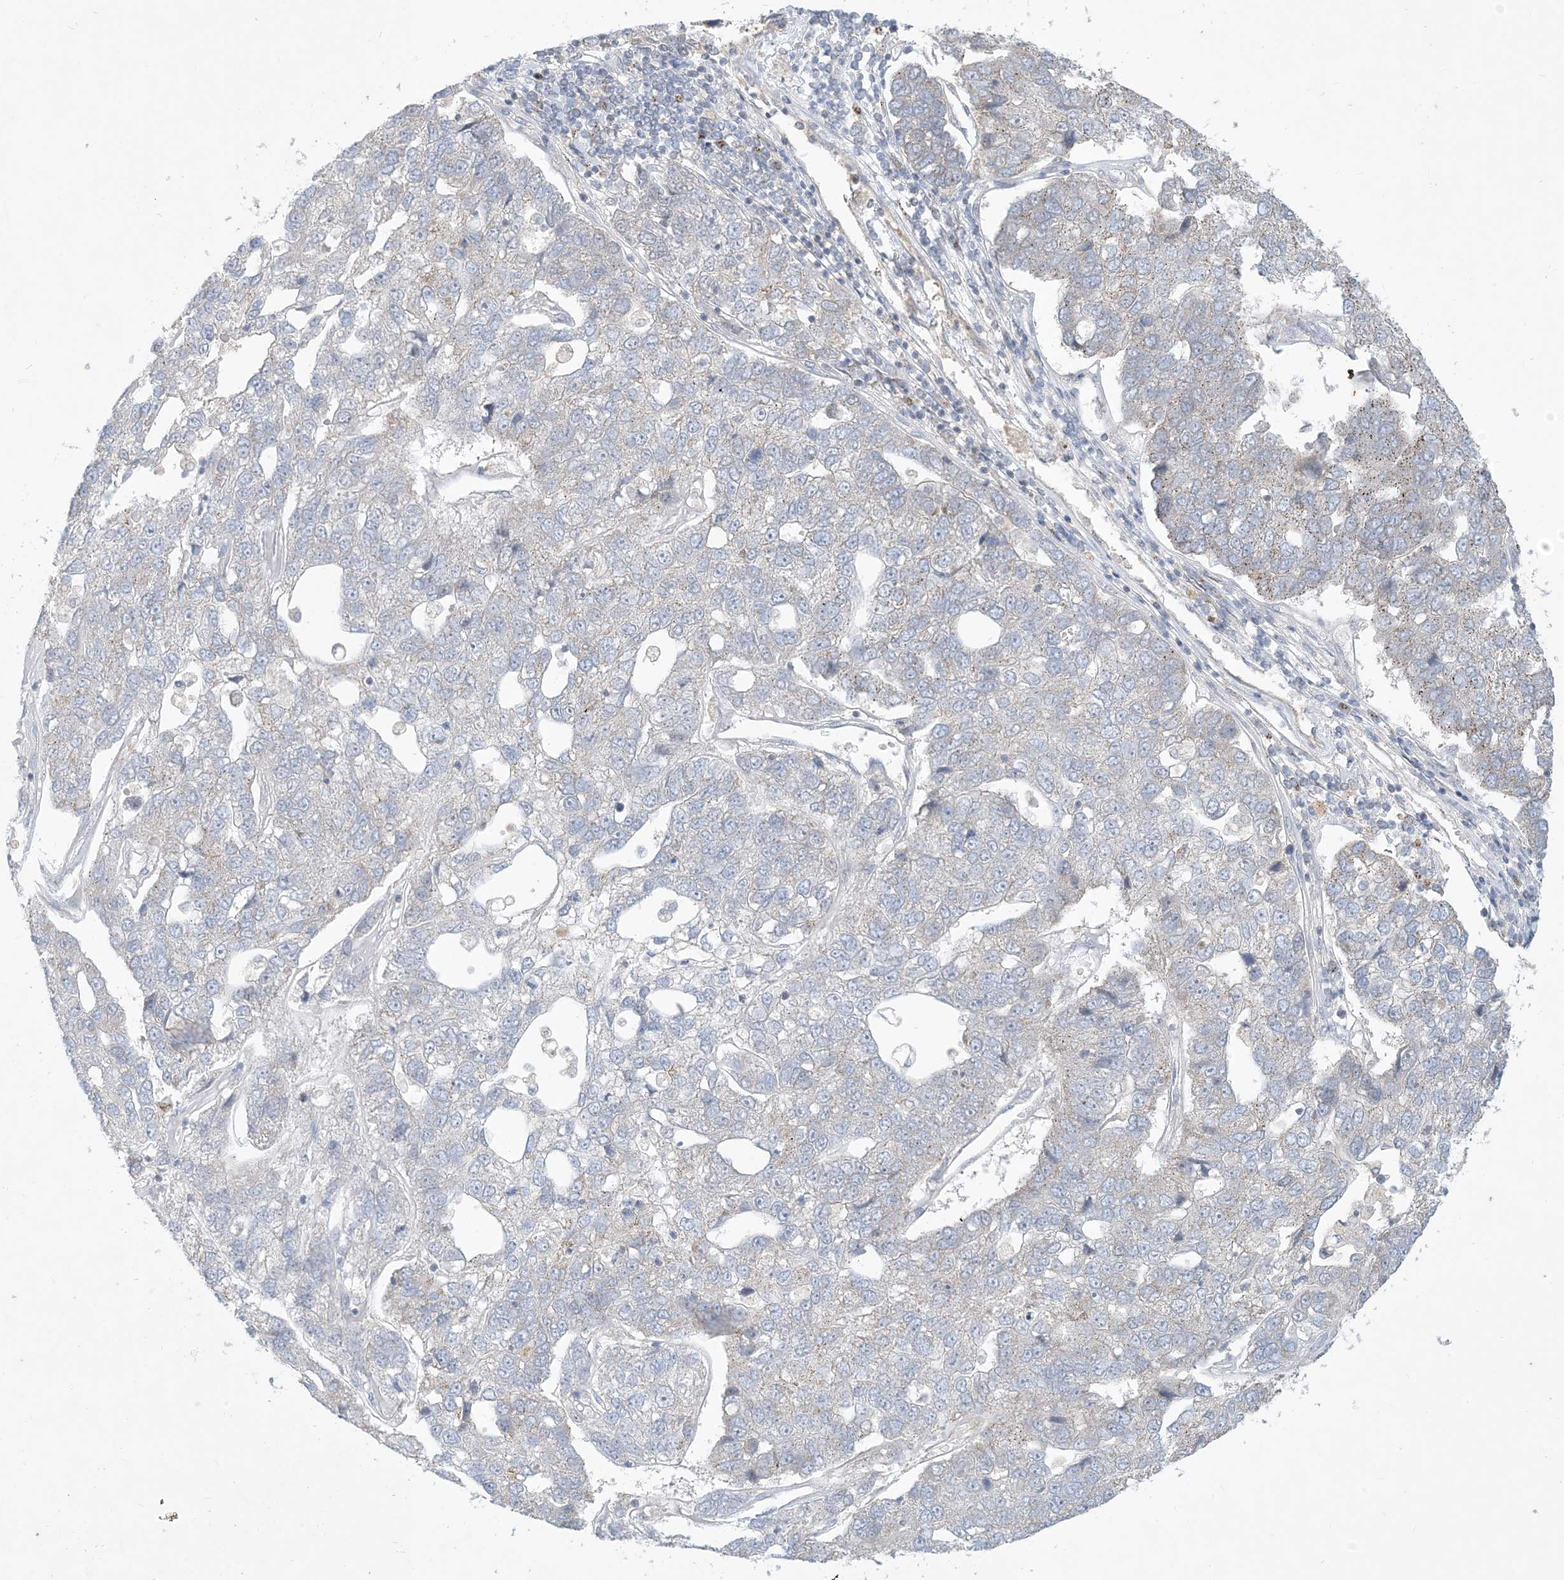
{"staining": {"intensity": "weak", "quantity": "<25%", "location": "cytoplasmic/membranous"}, "tissue": "pancreatic cancer", "cell_type": "Tumor cells", "image_type": "cancer", "snomed": [{"axis": "morphology", "description": "Adenocarcinoma, NOS"}, {"axis": "topography", "description": "Pancreas"}], "caption": "Immunohistochemistry (IHC) image of human pancreatic adenocarcinoma stained for a protein (brown), which exhibits no staining in tumor cells.", "gene": "CCDC14", "patient": {"sex": "female", "age": 61}}